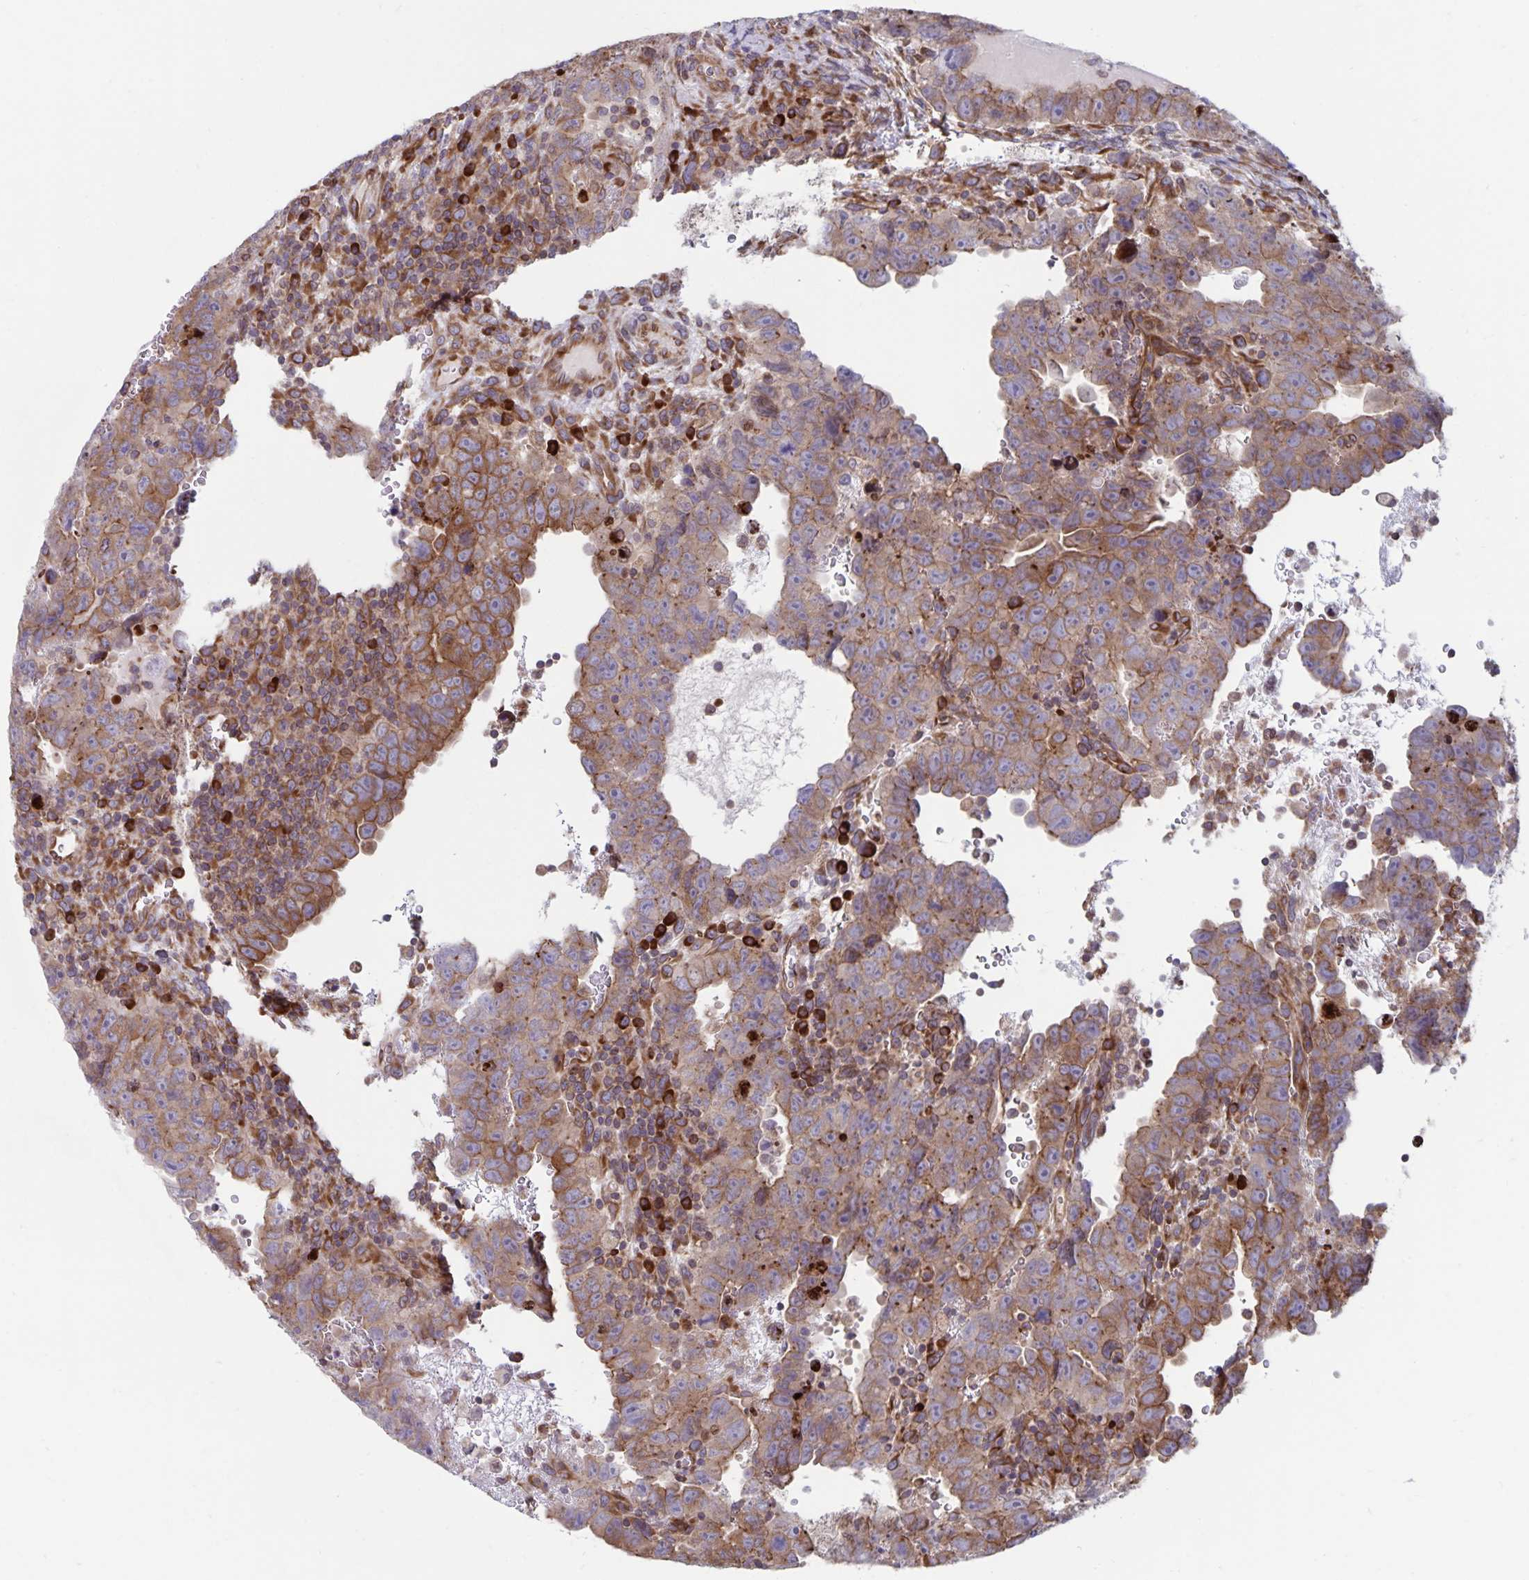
{"staining": {"intensity": "moderate", "quantity": ">75%", "location": "cytoplasmic/membranous"}, "tissue": "testis cancer", "cell_type": "Tumor cells", "image_type": "cancer", "snomed": [{"axis": "morphology", "description": "Carcinoma, Embryonal, NOS"}, {"axis": "topography", "description": "Testis"}], "caption": "A brown stain shows moderate cytoplasmic/membranous expression of a protein in human embryonal carcinoma (testis) tumor cells.", "gene": "SEC62", "patient": {"sex": "male", "age": 24}}